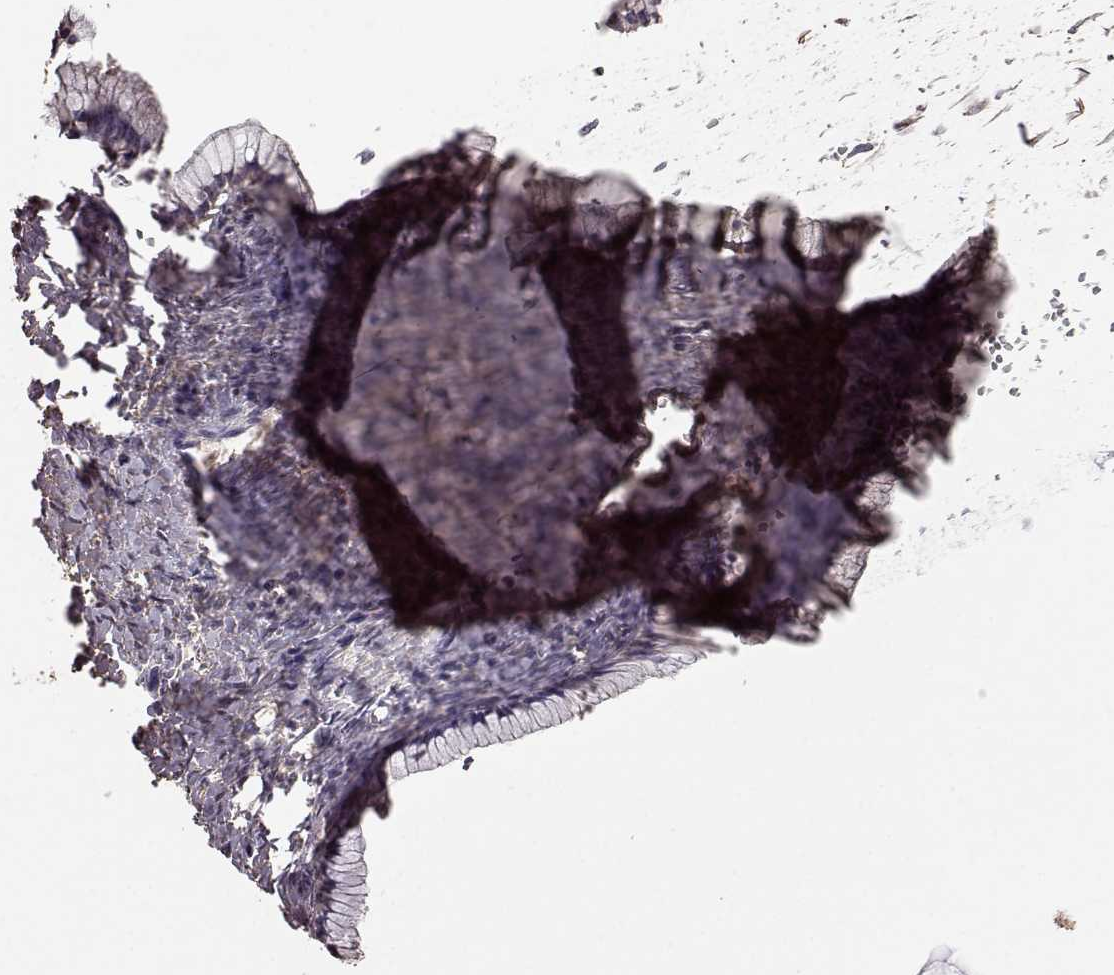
{"staining": {"intensity": "weak", "quantity": "25%-75%", "location": "cytoplasmic/membranous"}, "tissue": "ovarian cancer", "cell_type": "Tumor cells", "image_type": "cancer", "snomed": [{"axis": "morphology", "description": "Cystadenocarcinoma, mucinous, NOS"}, {"axis": "topography", "description": "Ovary"}], "caption": "A brown stain highlights weak cytoplasmic/membranous positivity of a protein in ovarian cancer (mucinous cystadenocarcinoma) tumor cells.", "gene": "PTGES2", "patient": {"sex": "female", "age": 41}}